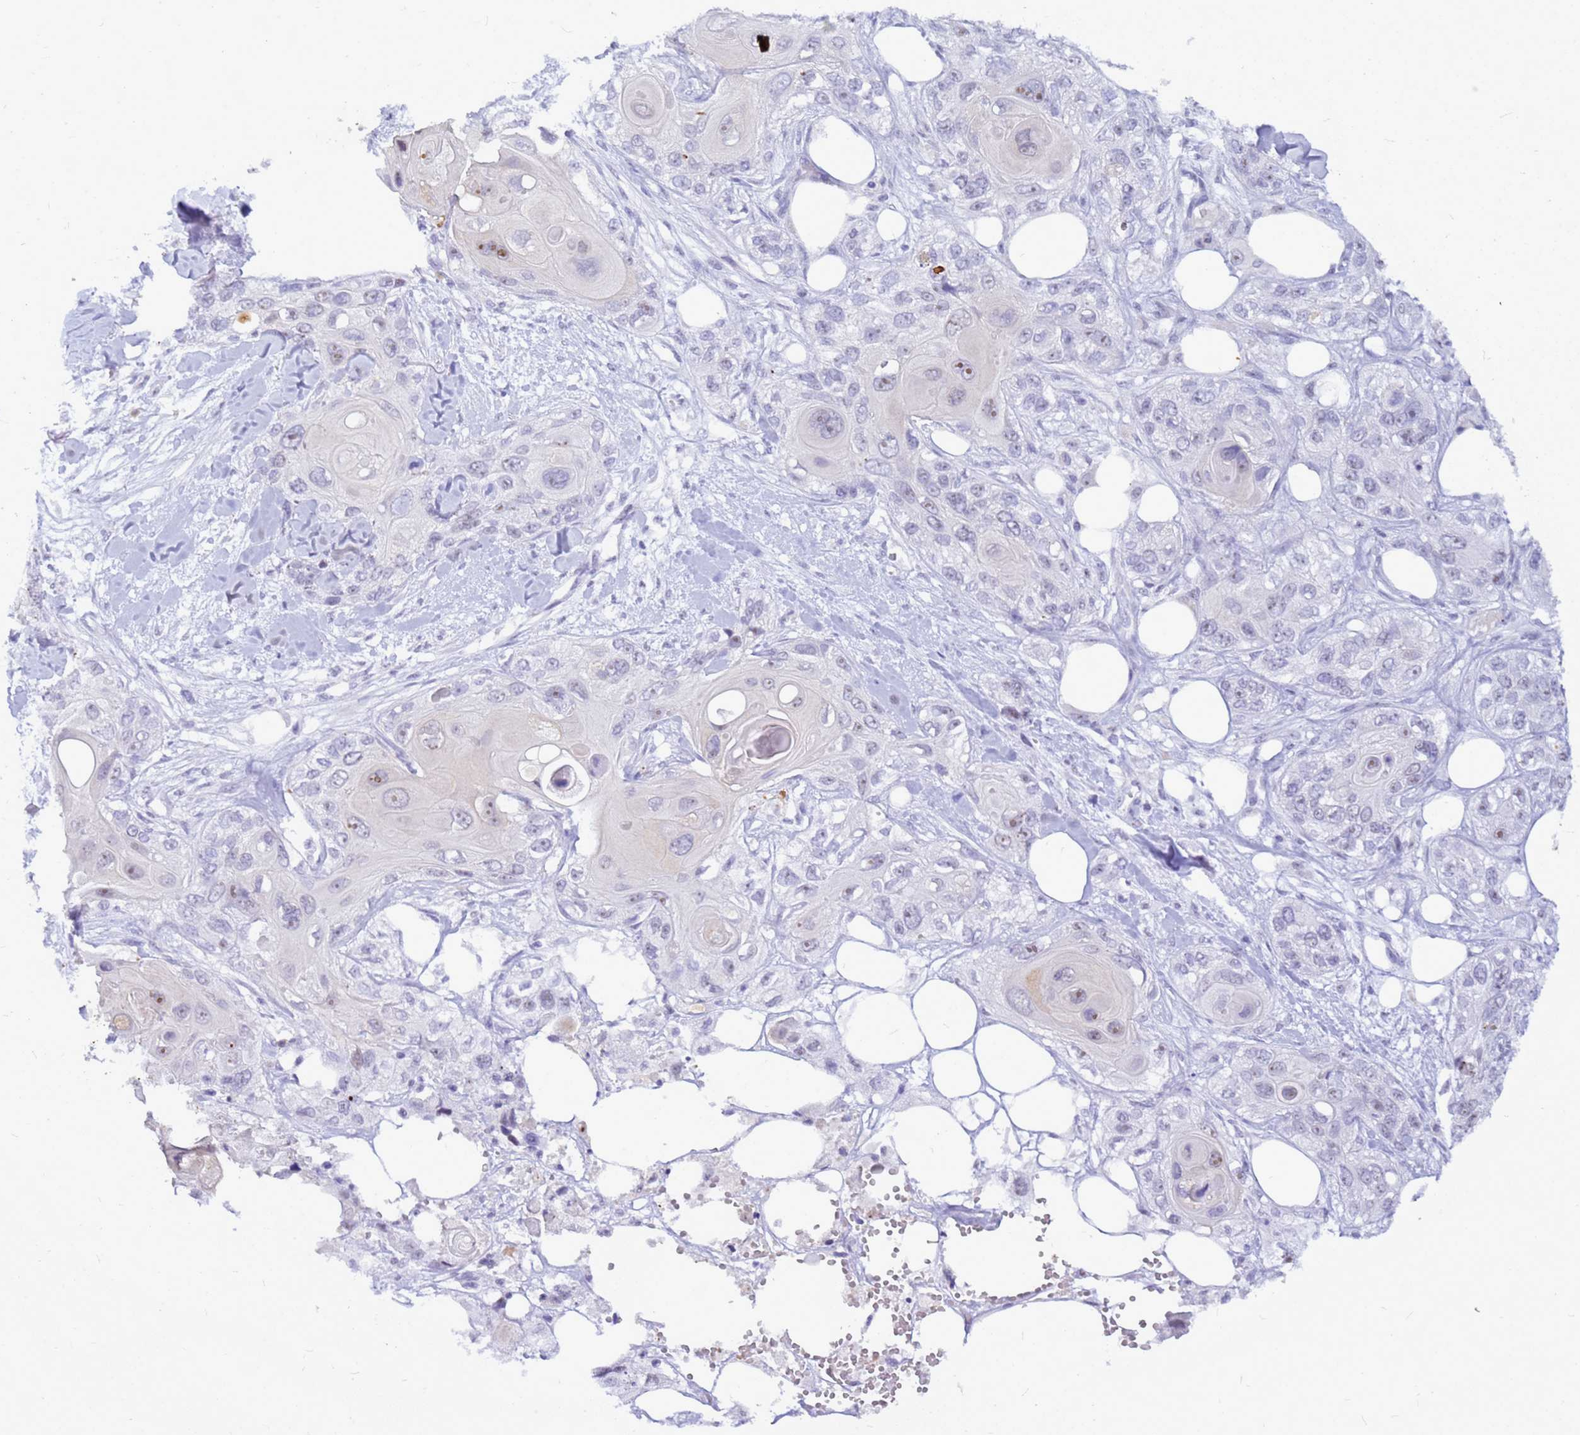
{"staining": {"intensity": "weak", "quantity": "<25%", "location": "nuclear"}, "tissue": "skin cancer", "cell_type": "Tumor cells", "image_type": "cancer", "snomed": [{"axis": "morphology", "description": "Normal tissue, NOS"}, {"axis": "morphology", "description": "Squamous cell carcinoma, NOS"}, {"axis": "topography", "description": "Skin"}], "caption": "Immunohistochemistry (IHC) micrograph of skin squamous cell carcinoma stained for a protein (brown), which demonstrates no staining in tumor cells.", "gene": "DMRTC2", "patient": {"sex": "male", "age": 72}}